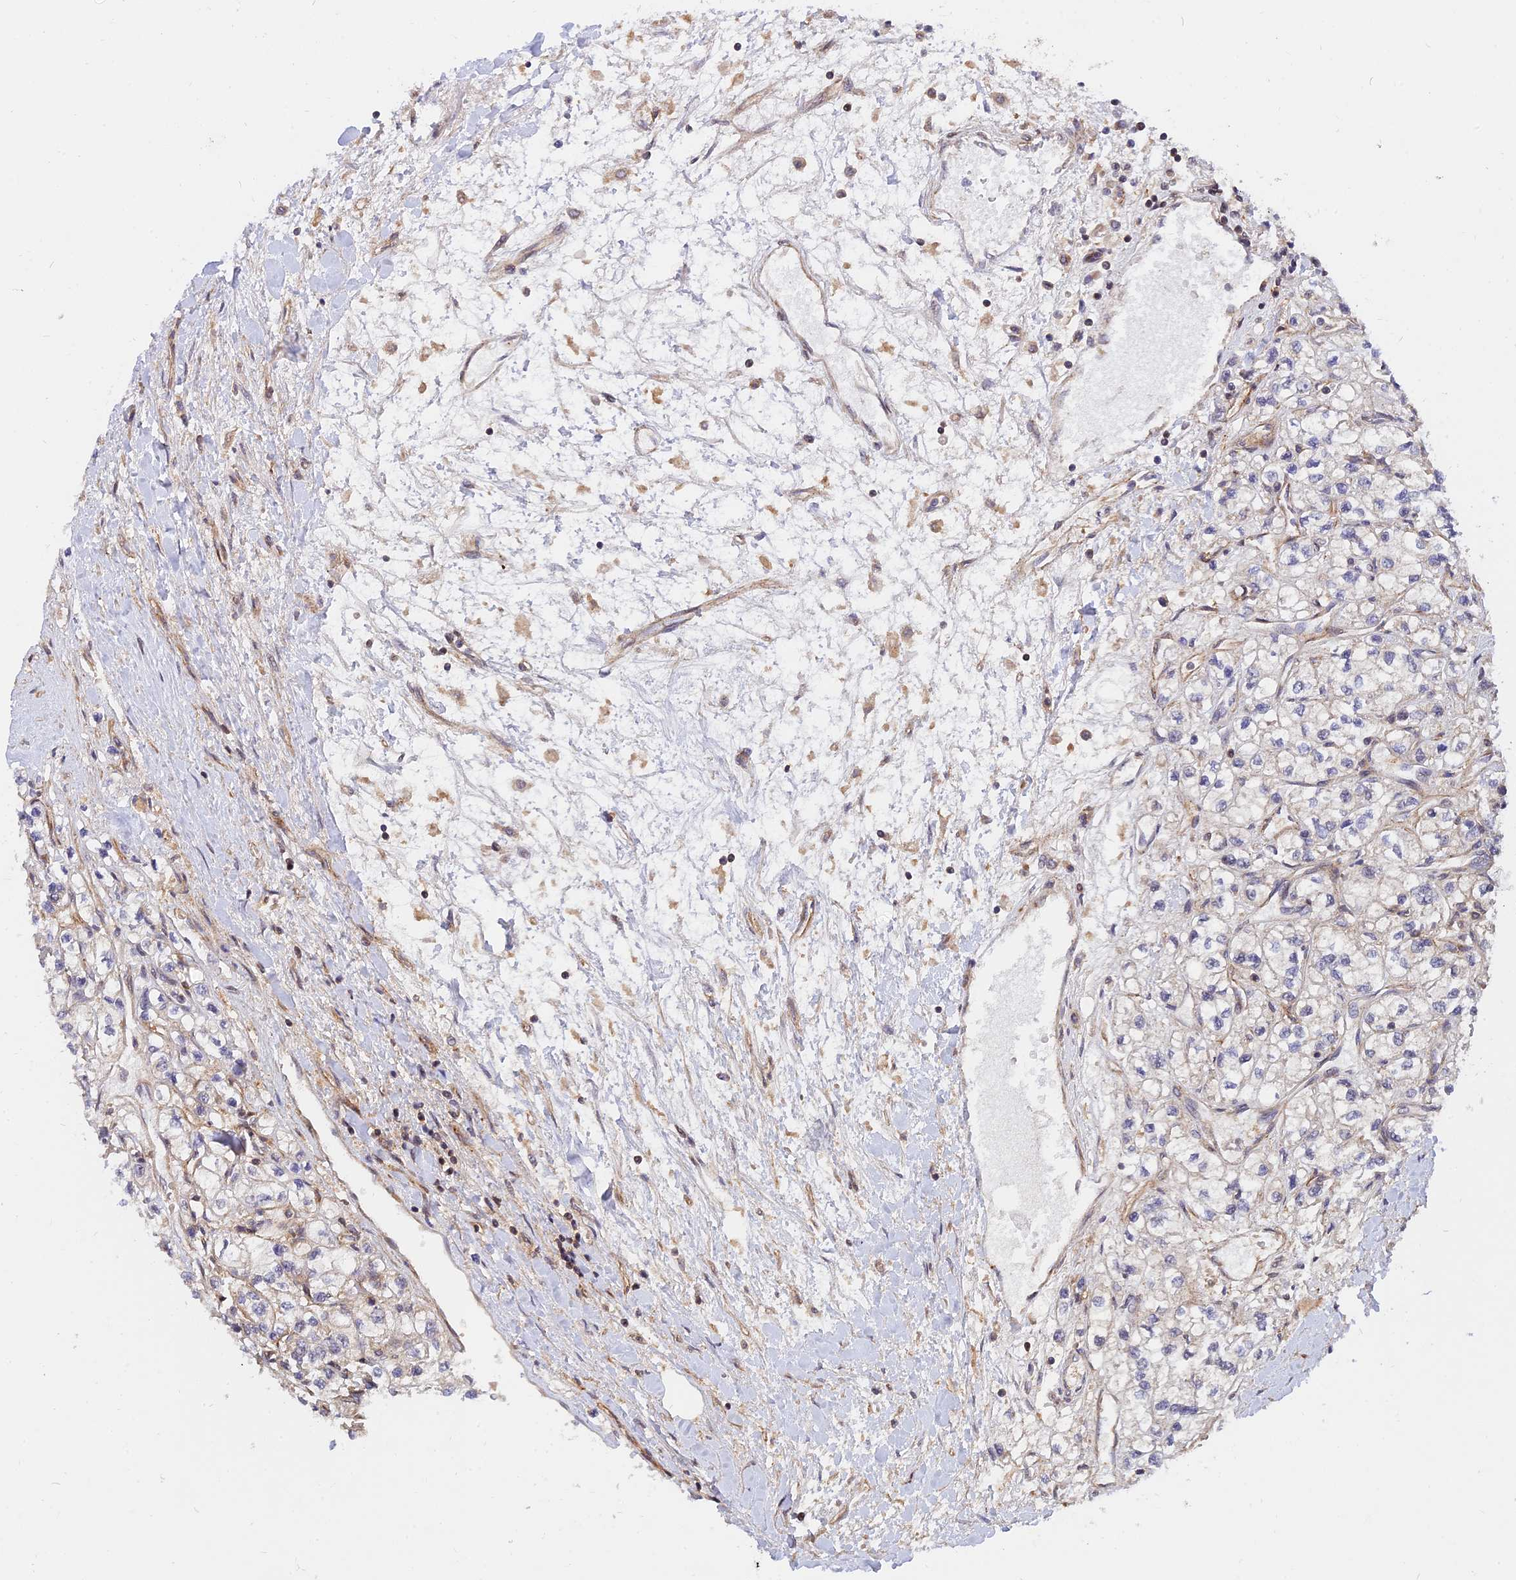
{"staining": {"intensity": "negative", "quantity": "none", "location": "none"}, "tissue": "renal cancer", "cell_type": "Tumor cells", "image_type": "cancer", "snomed": [{"axis": "morphology", "description": "Adenocarcinoma, NOS"}, {"axis": "topography", "description": "Kidney"}], "caption": "This is a photomicrograph of immunohistochemistry (IHC) staining of adenocarcinoma (renal), which shows no expression in tumor cells. The staining was performed using DAB (3,3'-diaminobenzidine) to visualize the protein expression in brown, while the nuclei were stained in blue with hematoxylin (Magnification: 20x).", "gene": "WDR41", "patient": {"sex": "male", "age": 80}}